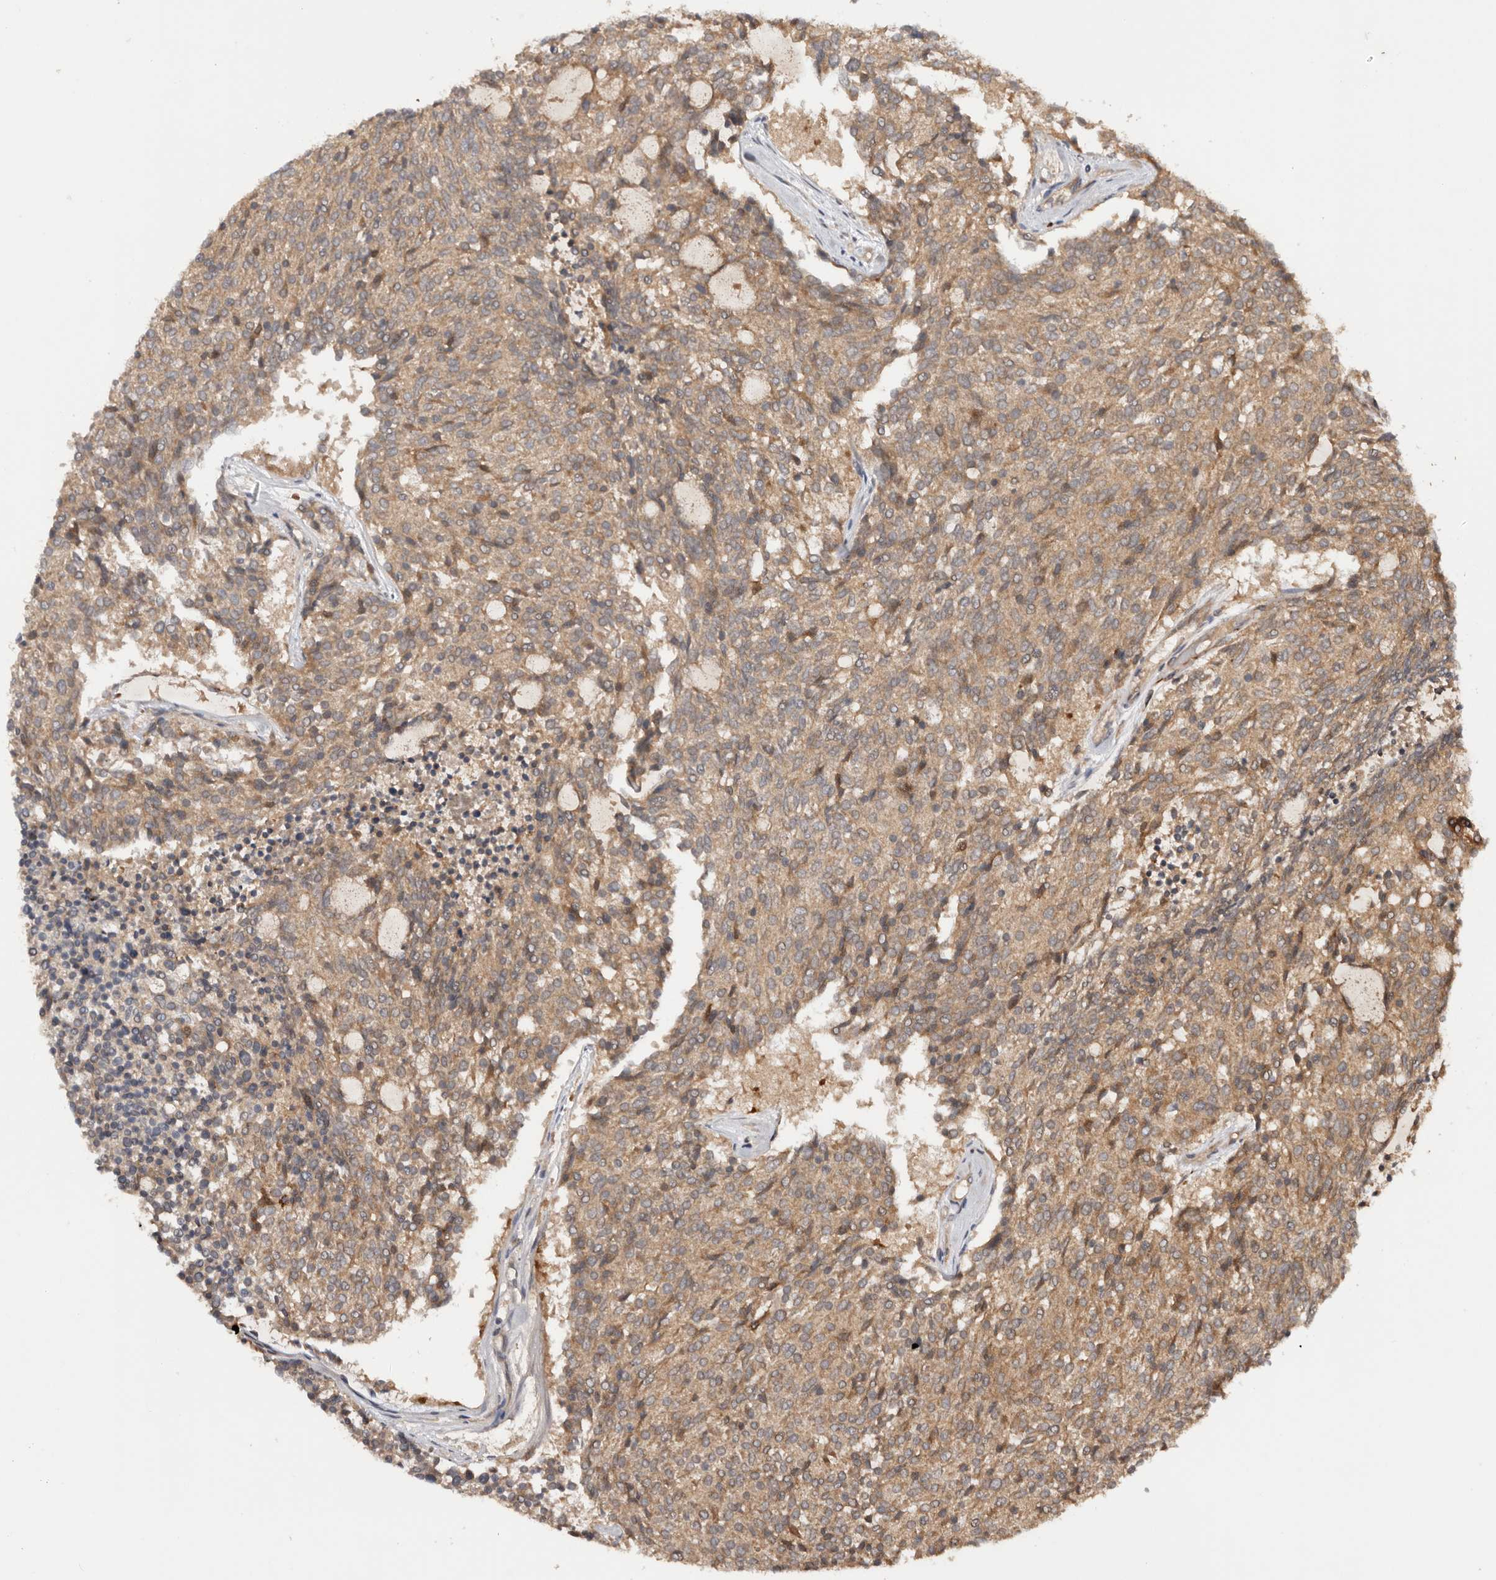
{"staining": {"intensity": "moderate", "quantity": ">75%", "location": "cytoplasmic/membranous"}, "tissue": "carcinoid", "cell_type": "Tumor cells", "image_type": "cancer", "snomed": [{"axis": "morphology", "description": "Carcinoid, malignant, NOS"}, {"axis": "topography", "description": "Pancreas"}], "caption": "Approximately >75% of tumor cells in carcinoid demonstrate moderate cytoplasmic/membranous protein positivity as visualized by brown immunohistochemical staining.", "gene": "PKIB", "patient": {"sex": "female", "age": 54}}